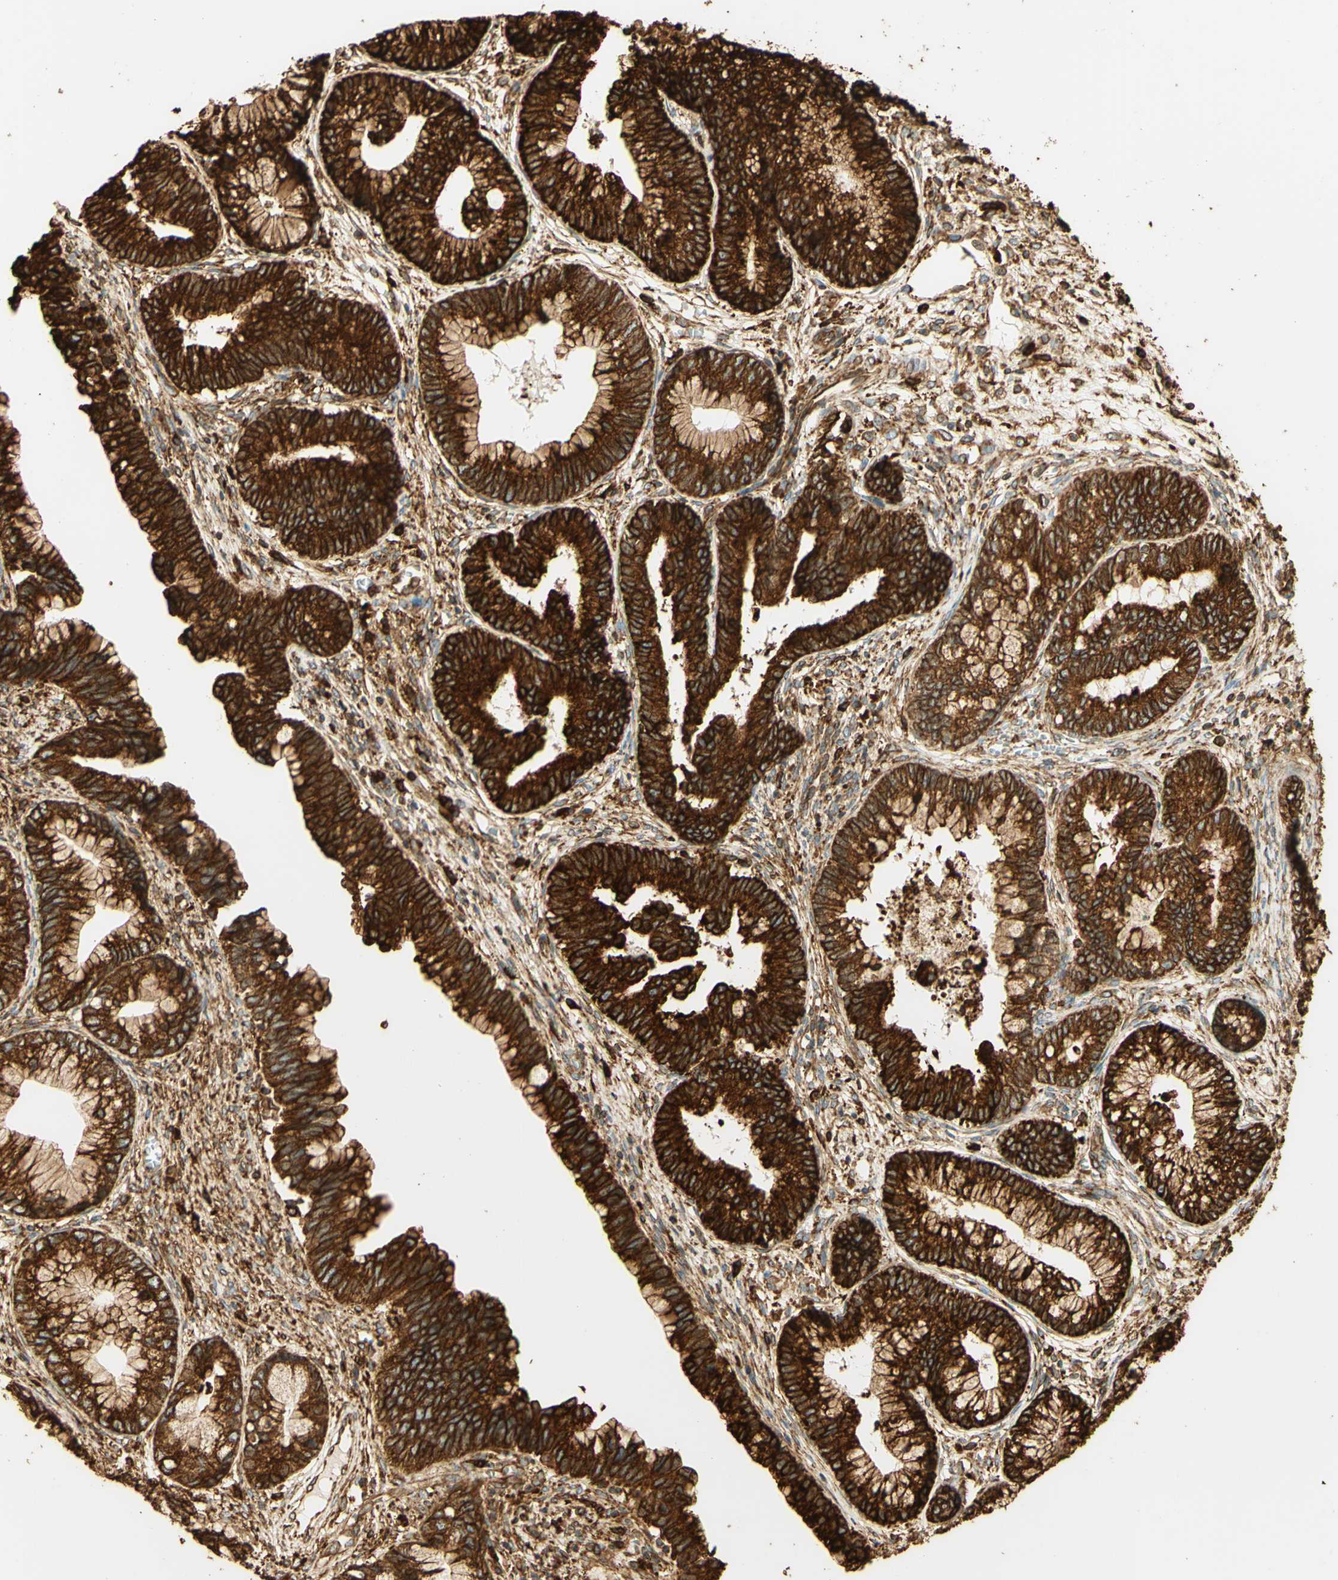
{"staining": {"intensity": "strong", "quantity": ">75%", "location": "cytoplasmic/membranous"}, "tissue": "cervical cancer", "cell_type": "Tumor cells", "image_type": "cancer", "snomed": [{"axis": "morphology", "description": "Adenocarcinoma, NOS"}, {"axis": "topography", "description": "Cervix"}], "caption": "DAB (3,3'-diaminobenzidine) immunohistochemical staining of adenocarcinoma (cervical) demonstrates strong cytoplasmic/membranous protein expression in approximately >75% of tumor cells.", "gene": "CANX", "patient": {"sex": "female", "age": 44}}